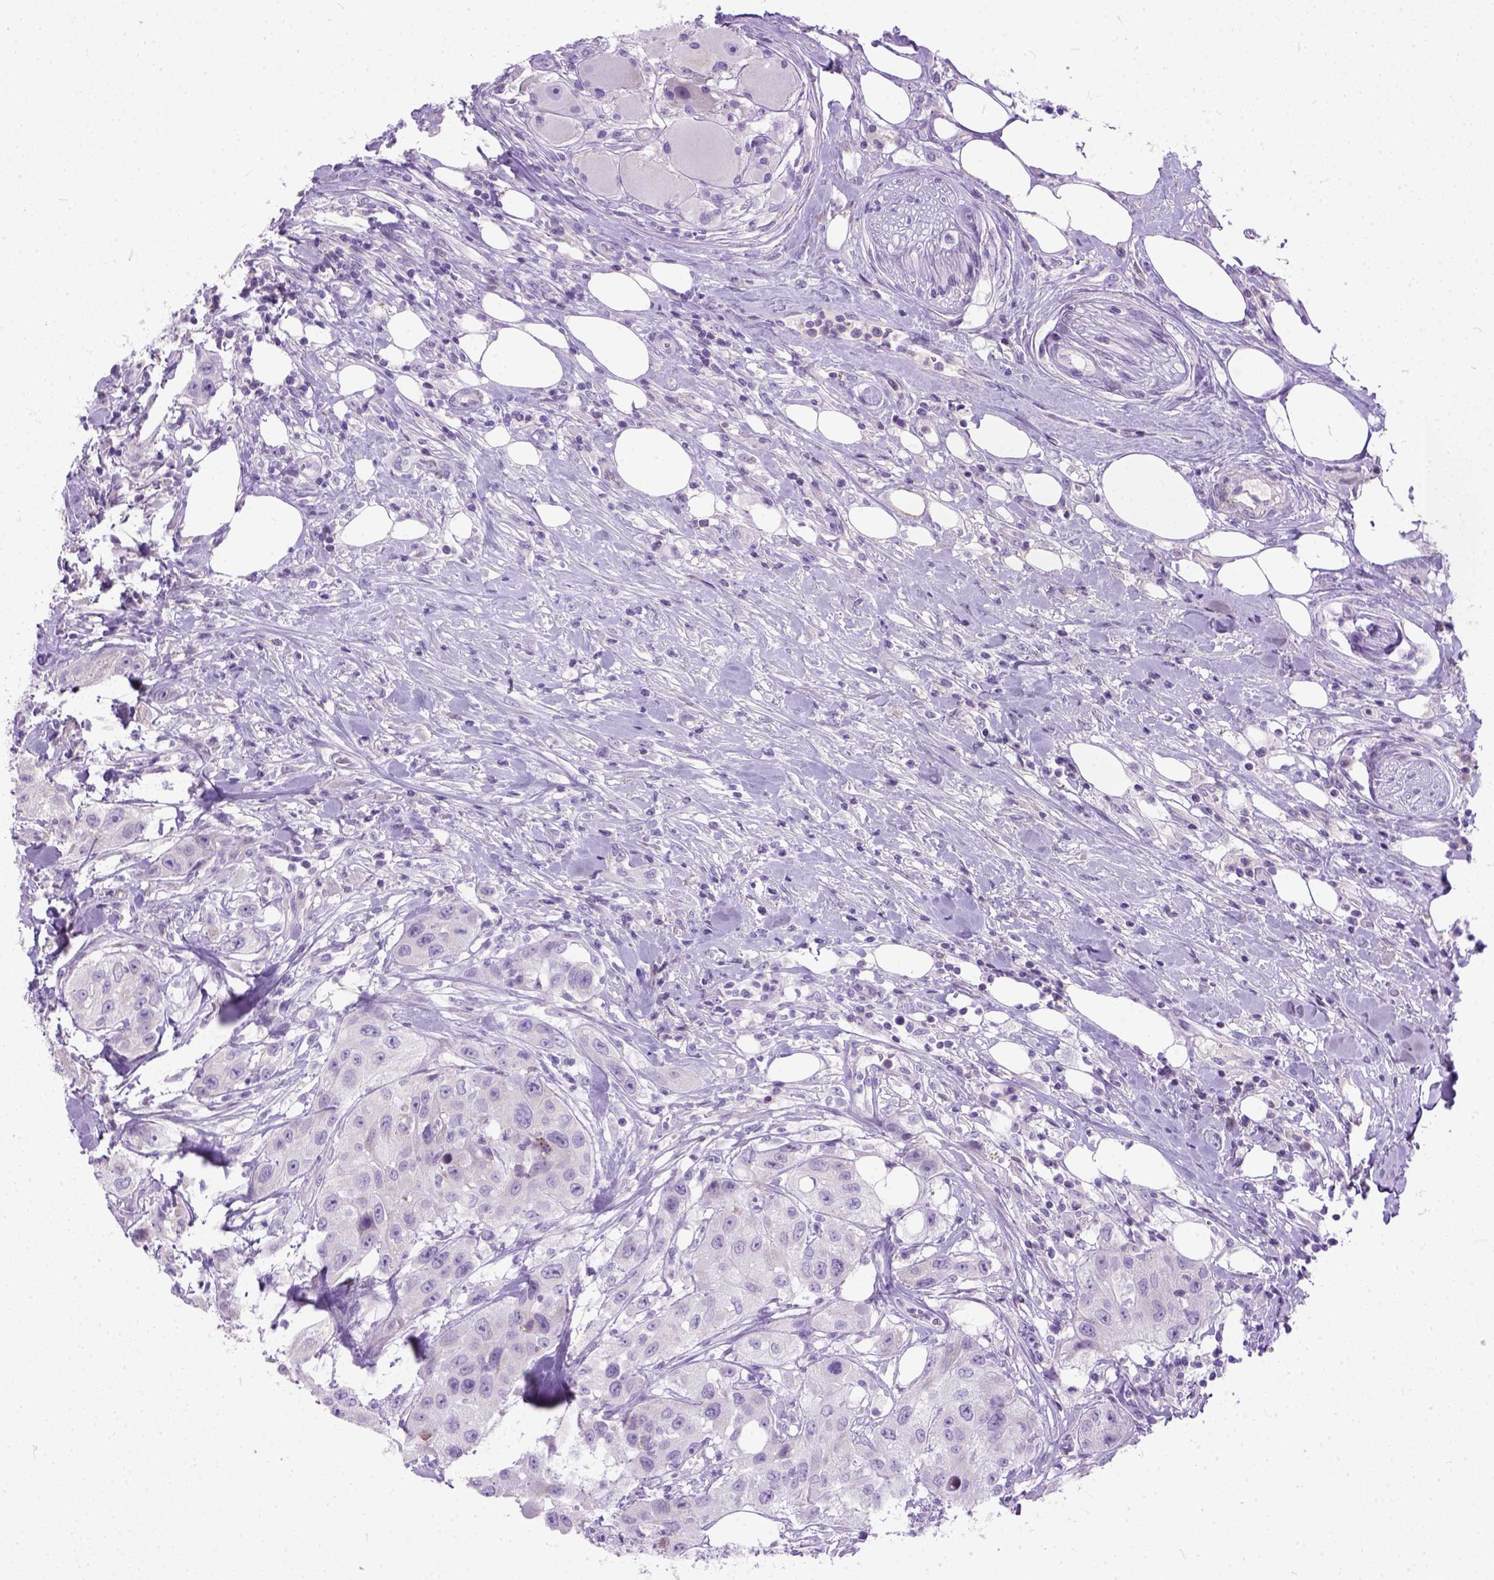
{"staining": {"intensity": "negative", "quantity": "none", "location": "none"}, "tissue": "urothelial cancer", "cell_type": "Tumor cells", "image_type": "cancer", "snomed": [{"axis": "morphology", "description": "Urothelial carcinoma, High grade"}, {"axis": "topography", "description": "Urinary bladder"}], "caption": "The histopathology image shows no significant expression in tumor cells of urothelial carcinoma (high-grade).", "gene": "PLK5", "patient": {"sex": "male", "age": 79}}